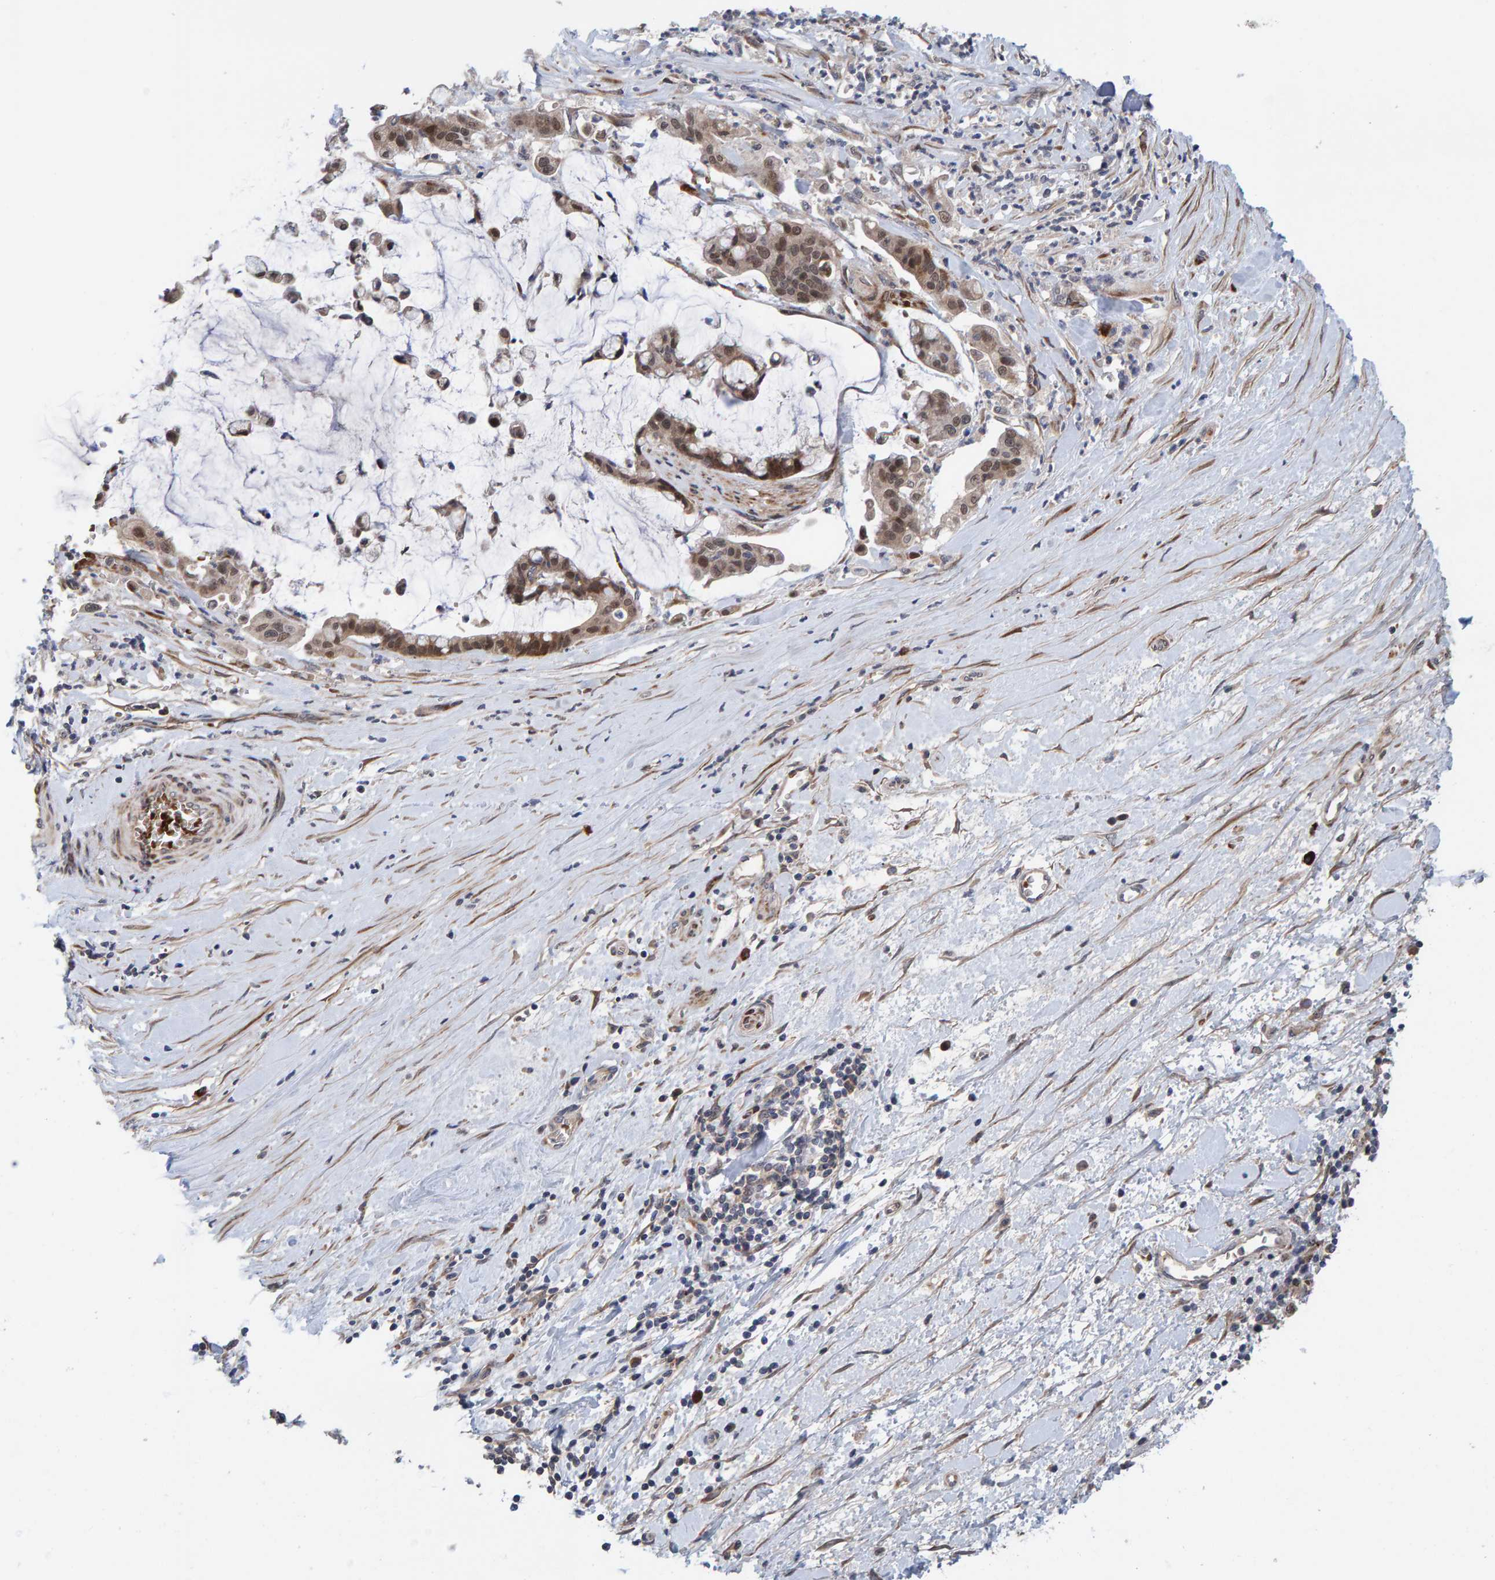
{"staining": {"intensity": "moderate", "quantity": ">75%", "location": "cytoplasmic/membranous,nuclear"}, "tissue": "pancreatic cancer", "cell_type": "Tumor cells", "image_type": "cancer", "snomed": [{"axis": "morphology", "description": "Adenocarcinoma, NOS"}, {"axis": "topography", "description": "Pancreas"}], "caption": "This micrograph reveals immunohistochemistry (IHC) staining of pancreatic adenocarcinoma, with medium moderate cytoplasmic/membranous and nuclear positivity in approximately >75% of tumor cells.", "gene": "MFSD6L", "patient": {"sex": "male", "age": 41}}